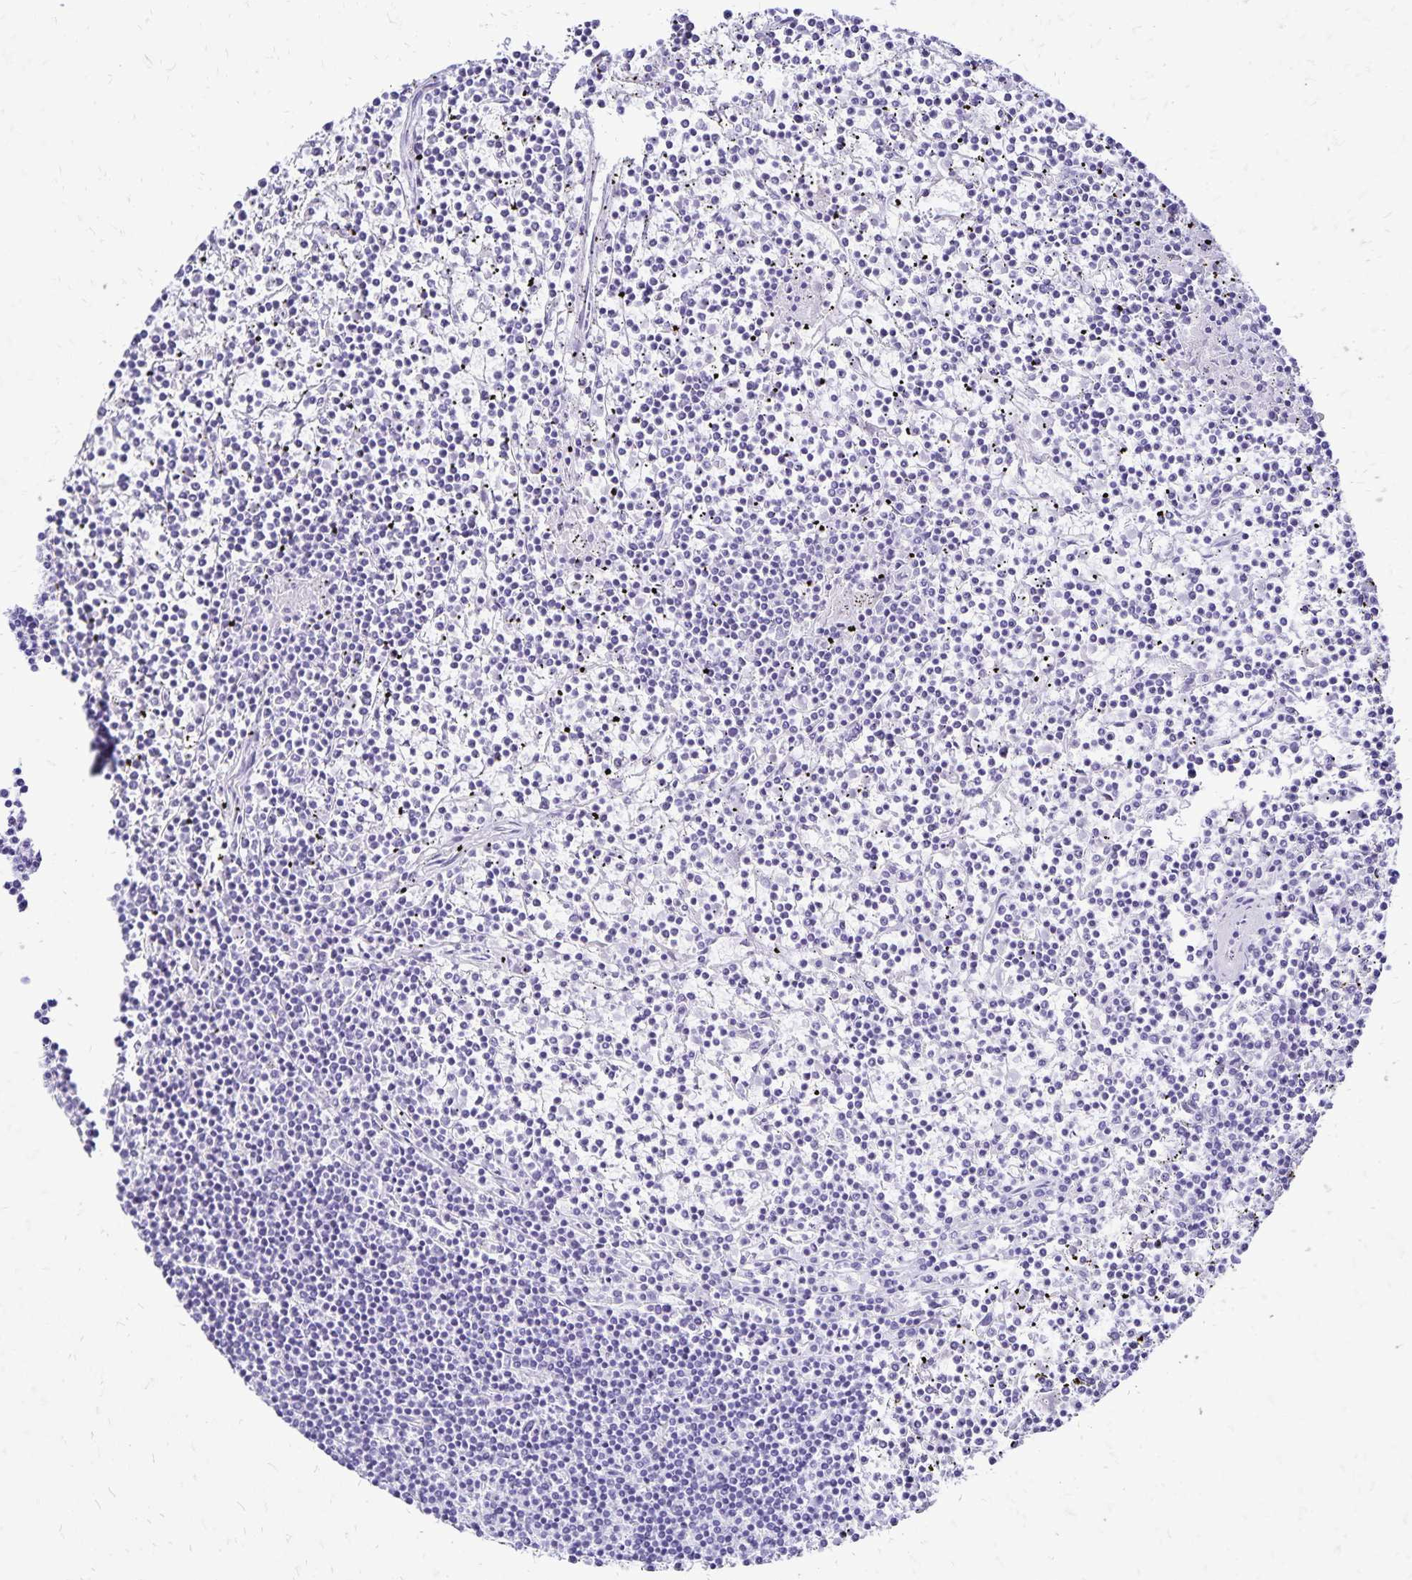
{"staining": {"intensity": "negative", "quantity": "none", "location": "none"}, "tissue": "lymphoma", "cell_type": "Tumor cells", "image_type": "cancer", "snomed": [{"axis": "morphology", "description": "Malignant lymphoma, non-Hodgkin's type, Low grade"}, {"axis": "topography", "description": "Spleen"}], "caption": "This micrograph is of low-grade malignant lymphoma, non-Hodgkin's type stained with immunohistochemistry (IHC) to label a protein in brown with the nuclei are counter-stained blue. There is no staining in tumor cells.", "gene": "LIN28B", "patient": {"sex": "female", "age": 19}}